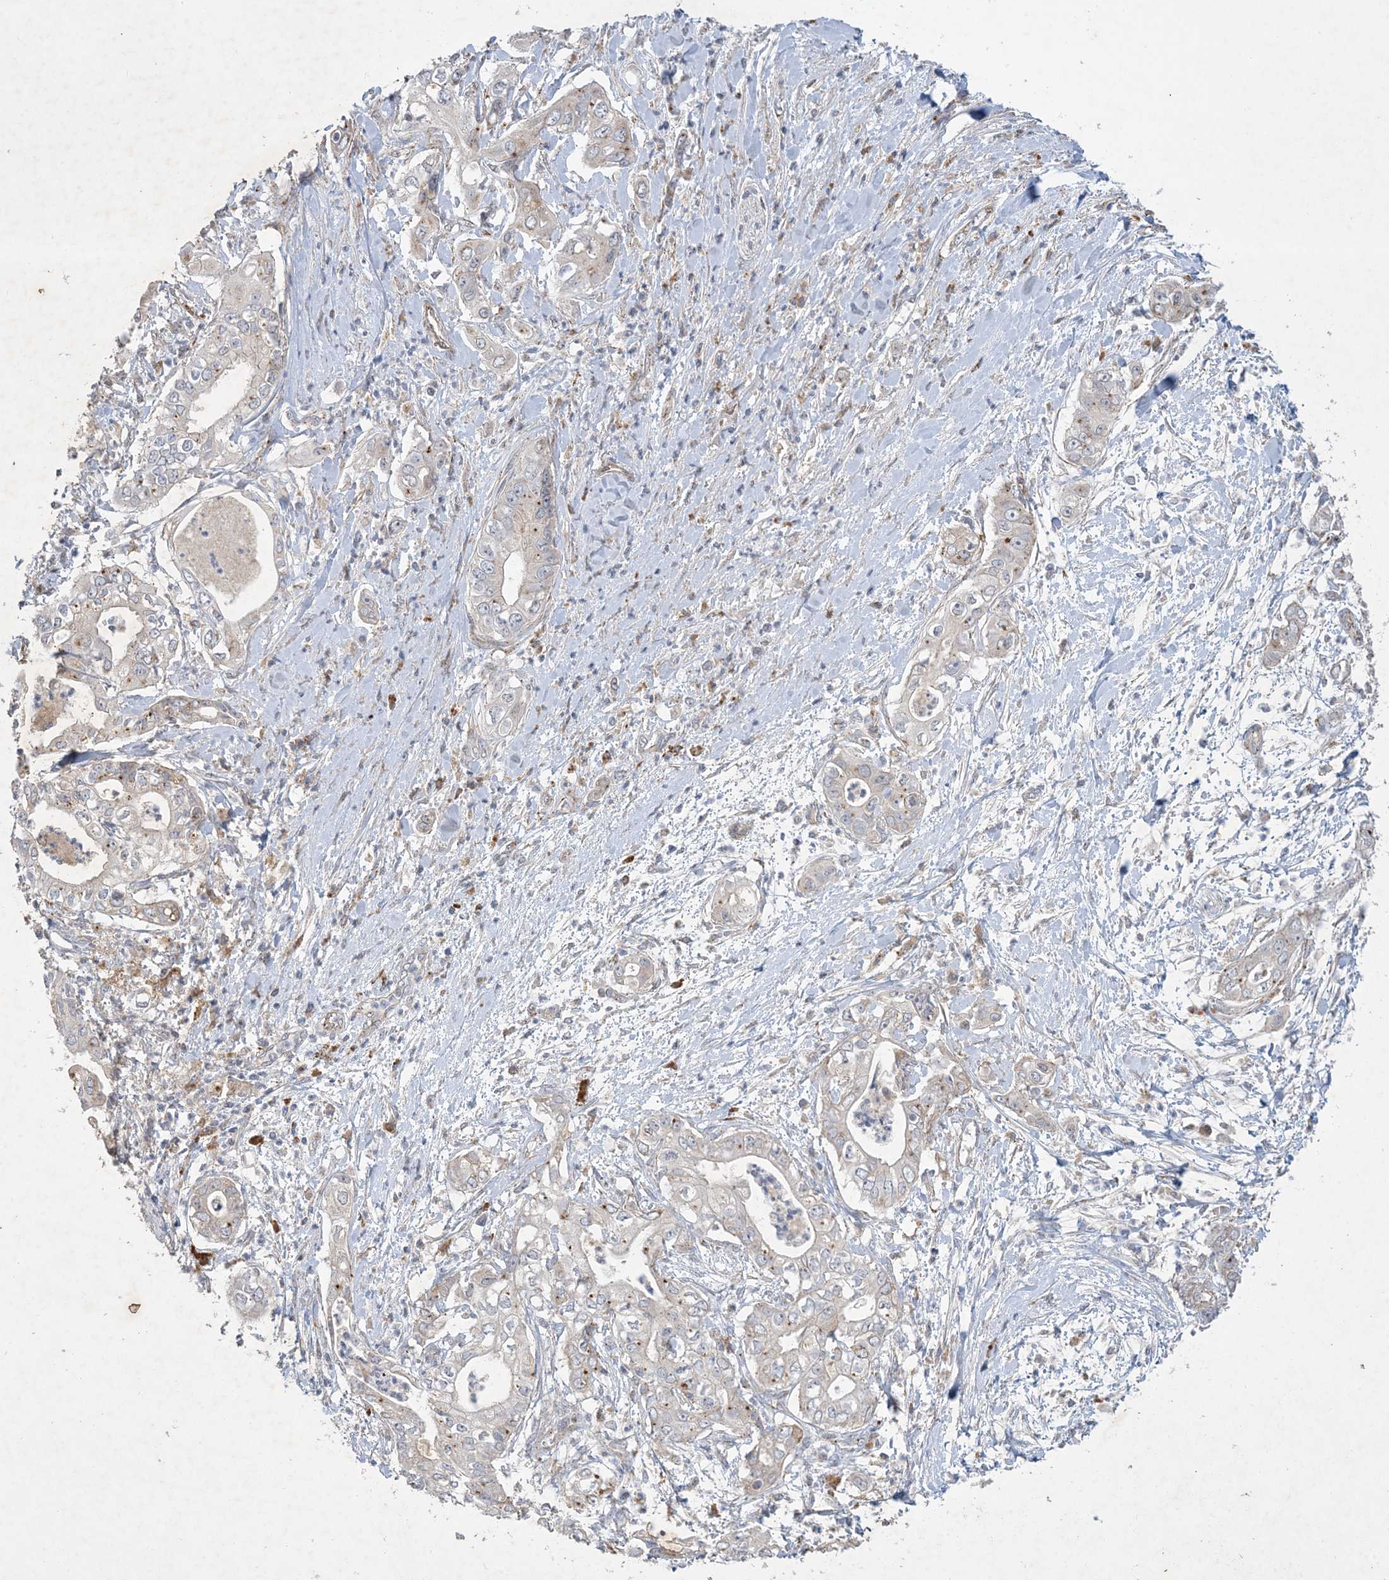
{"staining": {"intensity": "weak", "quantity": "<25%", "location": "cytoplasmic/membranous"}, "tissue": "pancreatic cancer", "cell_type": "Tumor cells", "image_type": "cancer", "snomed": [{"axis": "morphology", "description": "Adenocarcinoma, NOS"}, {"axis": "topography", "description": "Pancreas"}], "caption": "Immunohistochemical staining of human pancreatic cancer (adenocarcinoma) demonstrates no significant expression in tumor cells.", "gene": "MRPS18A", "patient": {"sex": "female", "age": 78}}